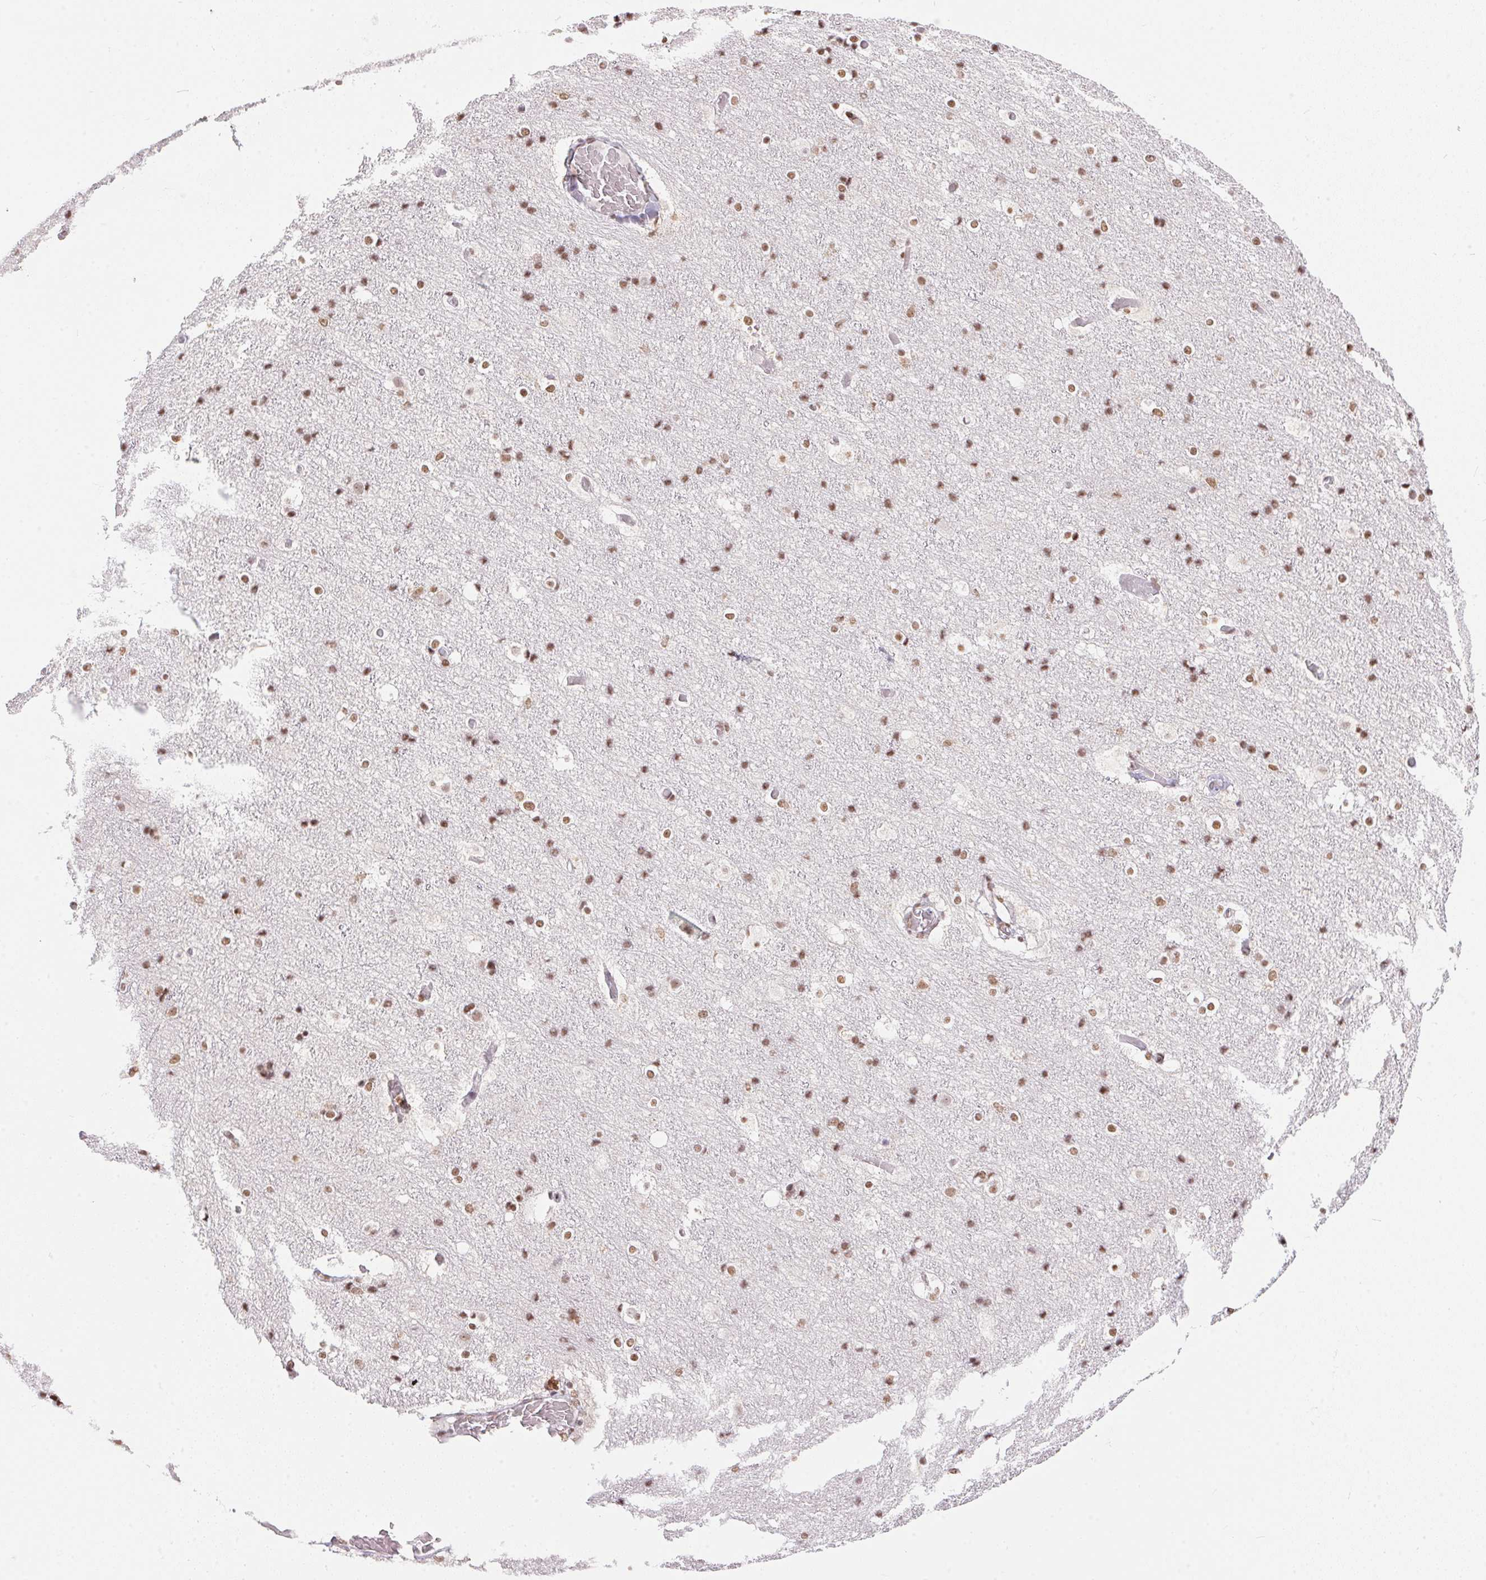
{"staining": {"intensity": "weak", "quantity": "25%-75%", "location": "nuclear"}, "tissue": "cerebral cortex", "cell_type": "Endothelial cells", "image_type": "normal", "snomed": [{"axis": "morphology", "description": "Normal tissue, NOS"}, {"axis": "topography", "description": "Cerebral cortex"}], "caption": "An immunohistochemistry photomicrograph of unremarkable tissue is shown. Protein staining in brown labels weak nuclear positivity in cerebral cortex within endothelial cells.", "gene": "NFE2L1", "patient": {"sex": "female", "age": 52}}